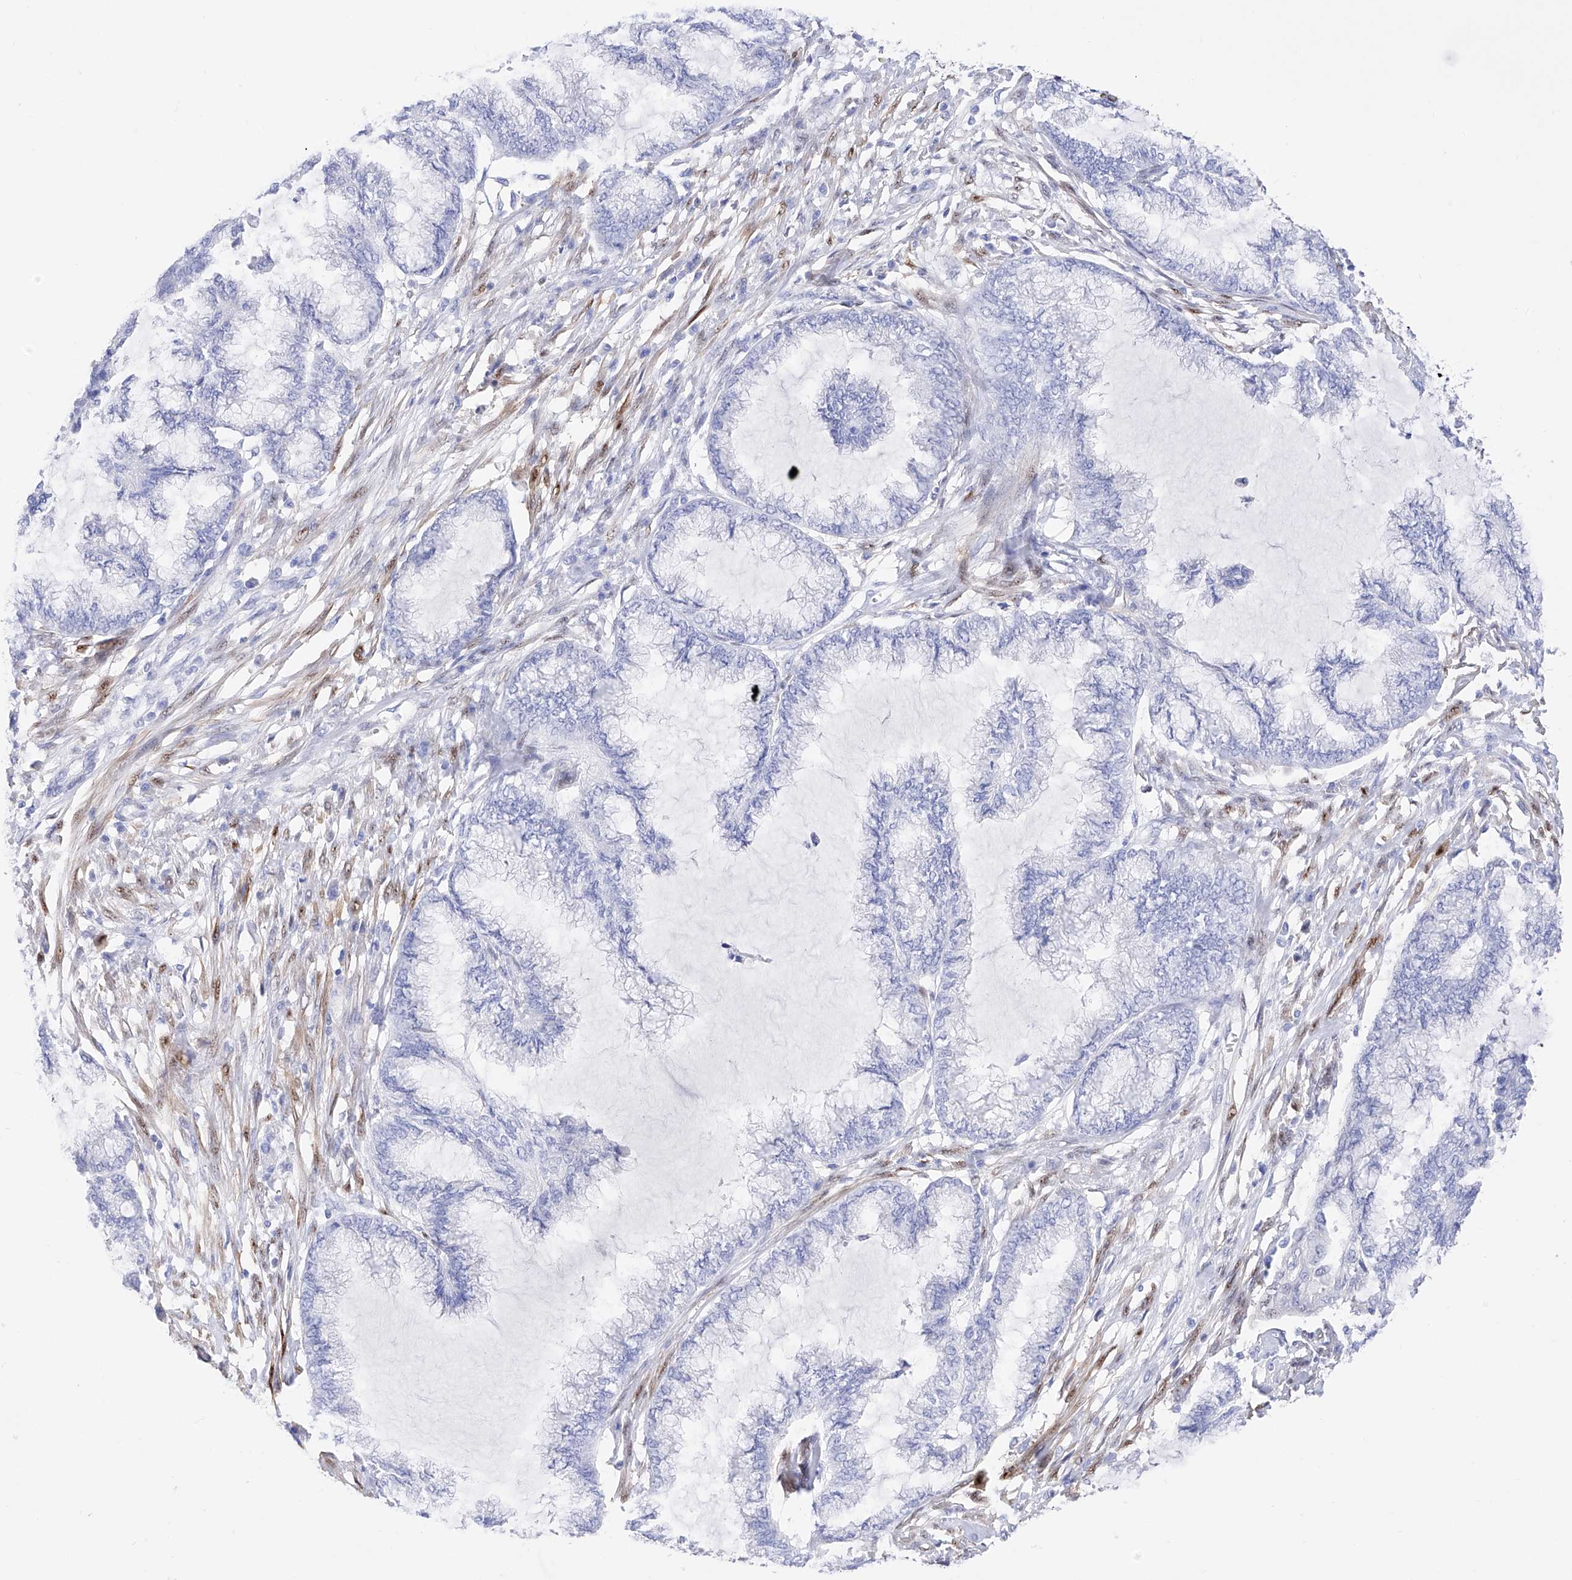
{"staining": {"intensity": "negative", "quantity": "none", "location": "none"}, "tissue": "endometrial cancer", "cell_type": "Tumor cells", "image_type": "cancer", "snomed": [{"axis": "morphology", "description": "Adenocarcinoma, NOS"}, {"axis": "topography", "description": "Endometrium"}], "caption": "Tumor cells show no significant protein expression in endometrial adenocarcinoma.", "gene": "TRPC7", "patient": {"sex": "female", "age": 86}}